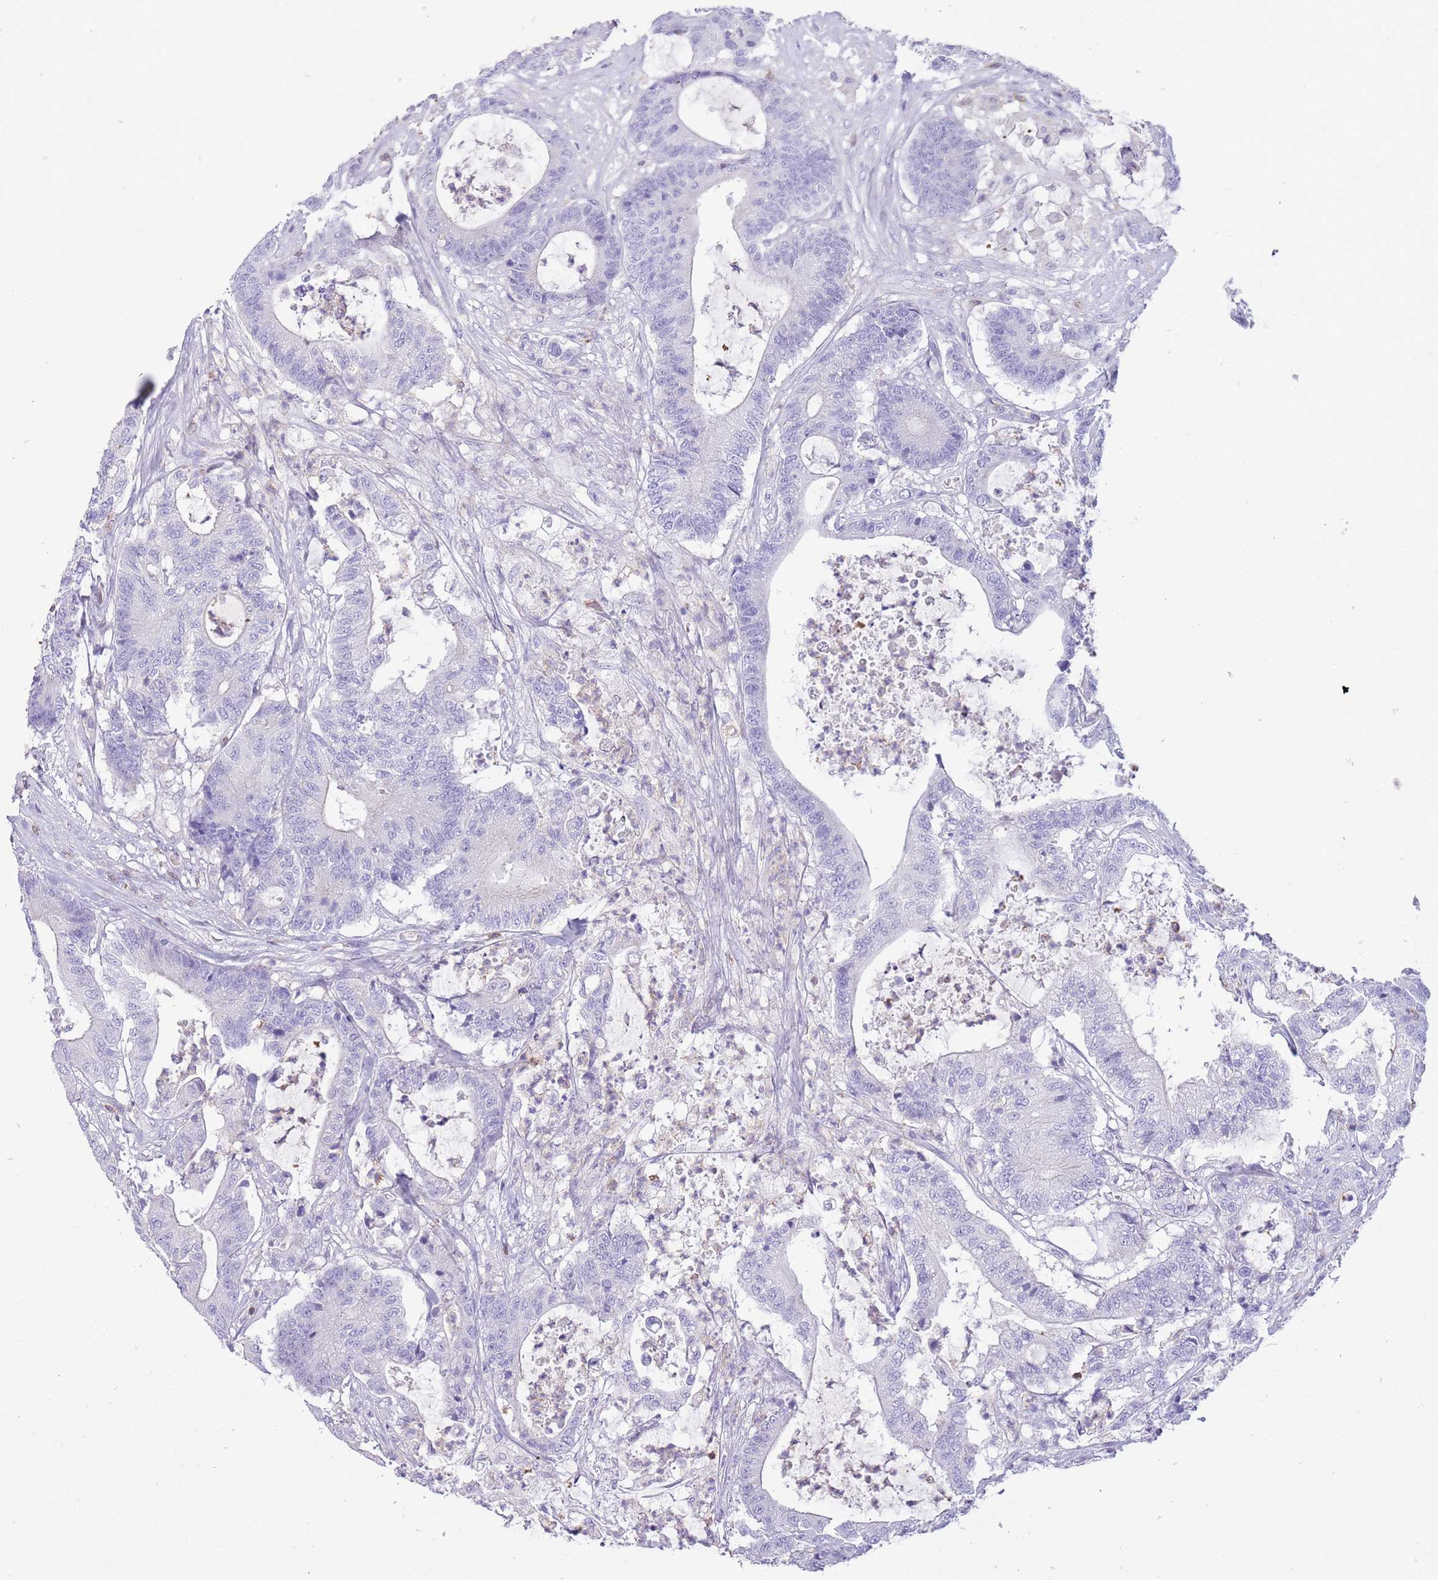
{"staining": {"intensity": "negative", "quantity": "none", "location": "none"}, "tissue": "colorectal cancer", "cell_type": "Tumor cells", "image_type": "cancer", "snomed": [{"axis": "morphology", "description": "Adenocarcinoma, NOS"}, {"axis": "topography", "description": "Colon"}], "caption": "The IHC image has no significant positivity in tumor cells of colorectal cancer (adenocarcinoma) tissue. The staining was performed using DAB (3,3'-diaminobenzidine) to visualize the protein expression in brown, while the nuclei were stained in blue with hematoxylin (Magnification: 20x).", "gene": "OR4Q3", "patient": {"sex": "female", "age": 84}}